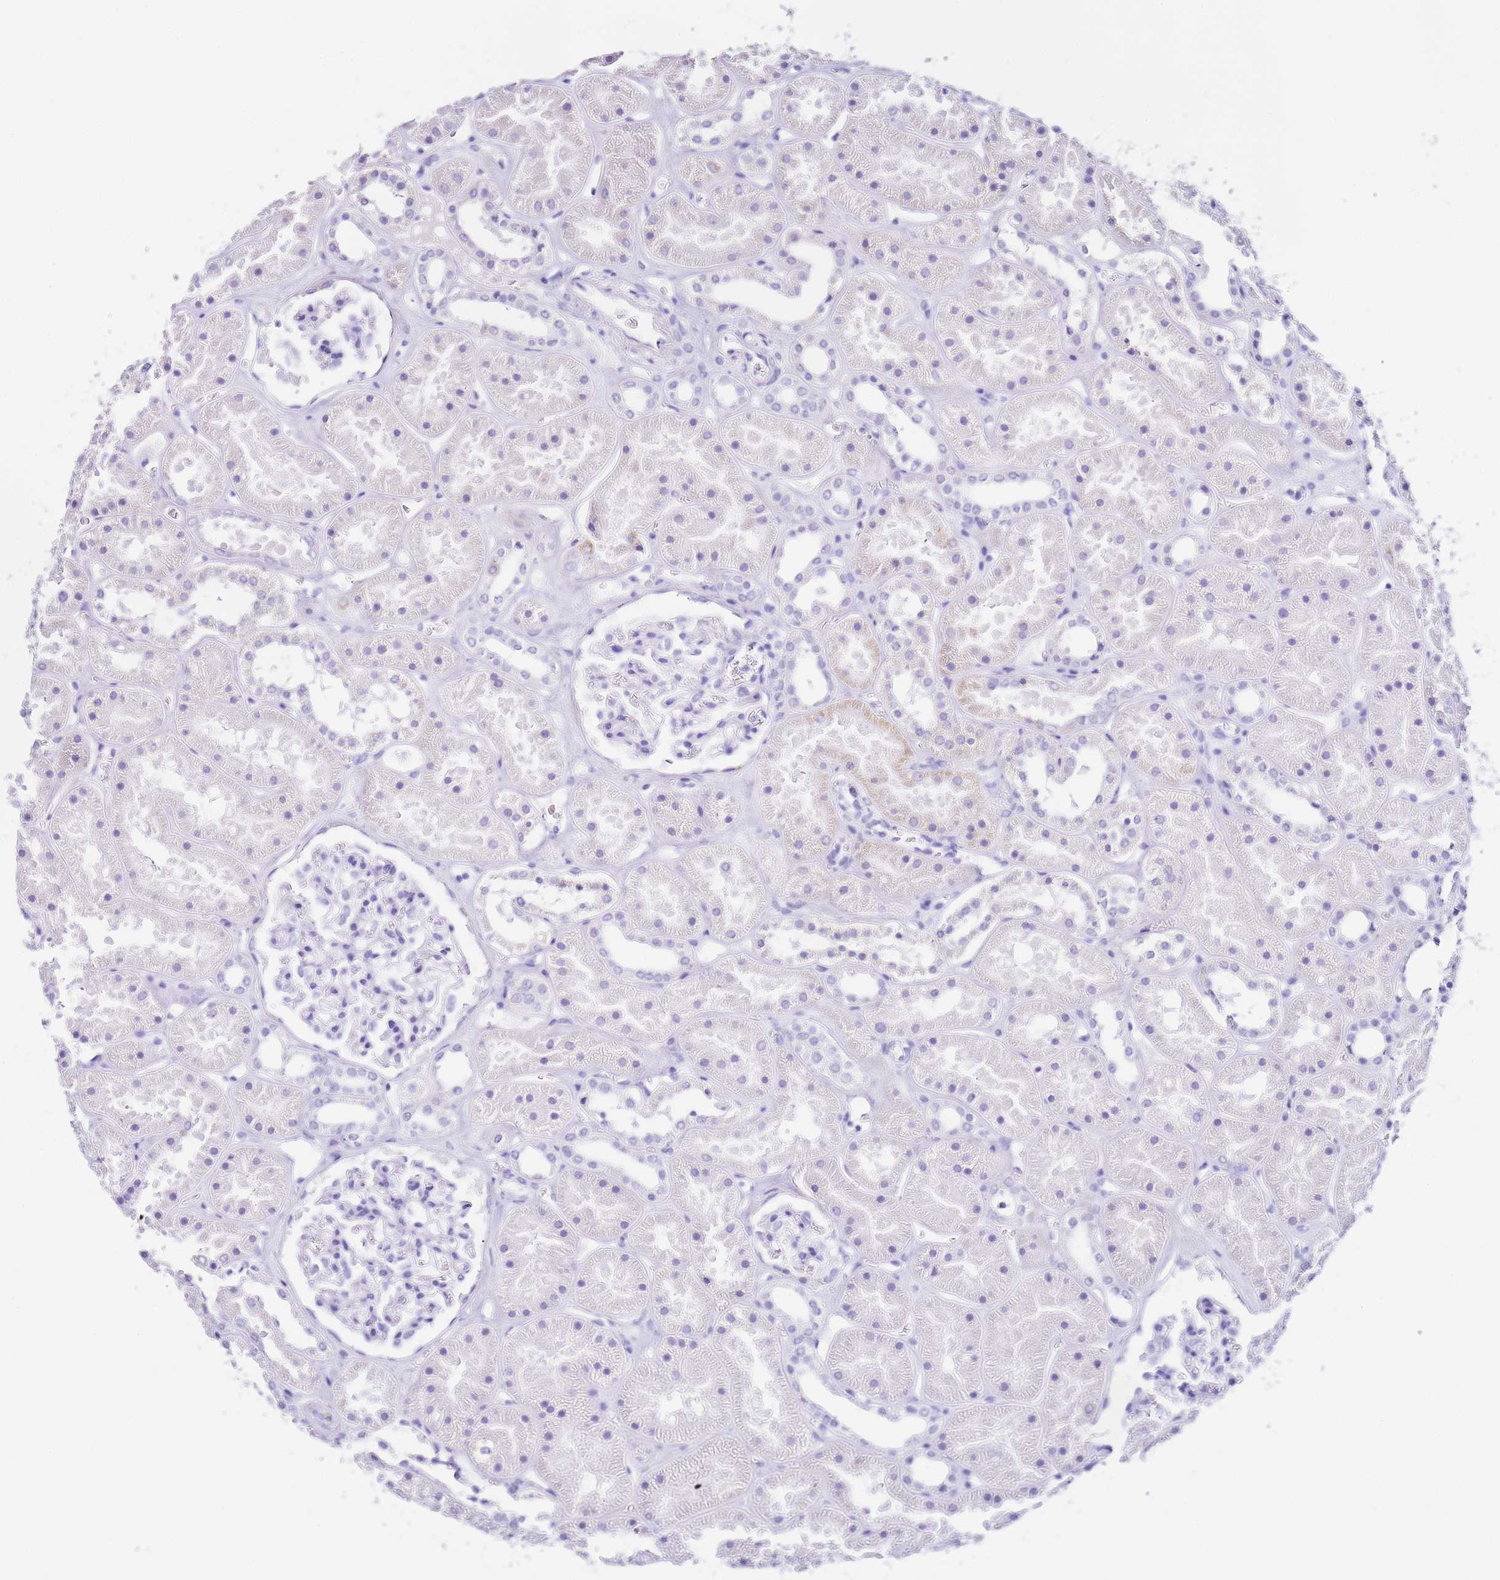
{"staining": {"intensity": "negative", "quantity": "none", "location": "none"}, "tissue": "kidney", "cell_type": "Cells in glomeruli", "image_type": "normal", "snomed": [{"axis": "morphology", "description": "Normal tissue, NOS"}, {"axis": "topography", "description": "Kidney"}], "caption": "Kidney stained for a protein using IHC shows no positivity cells in glomeruli.", "gene": "PTBP2", "patient": {"sex": "female", "age": 41}}